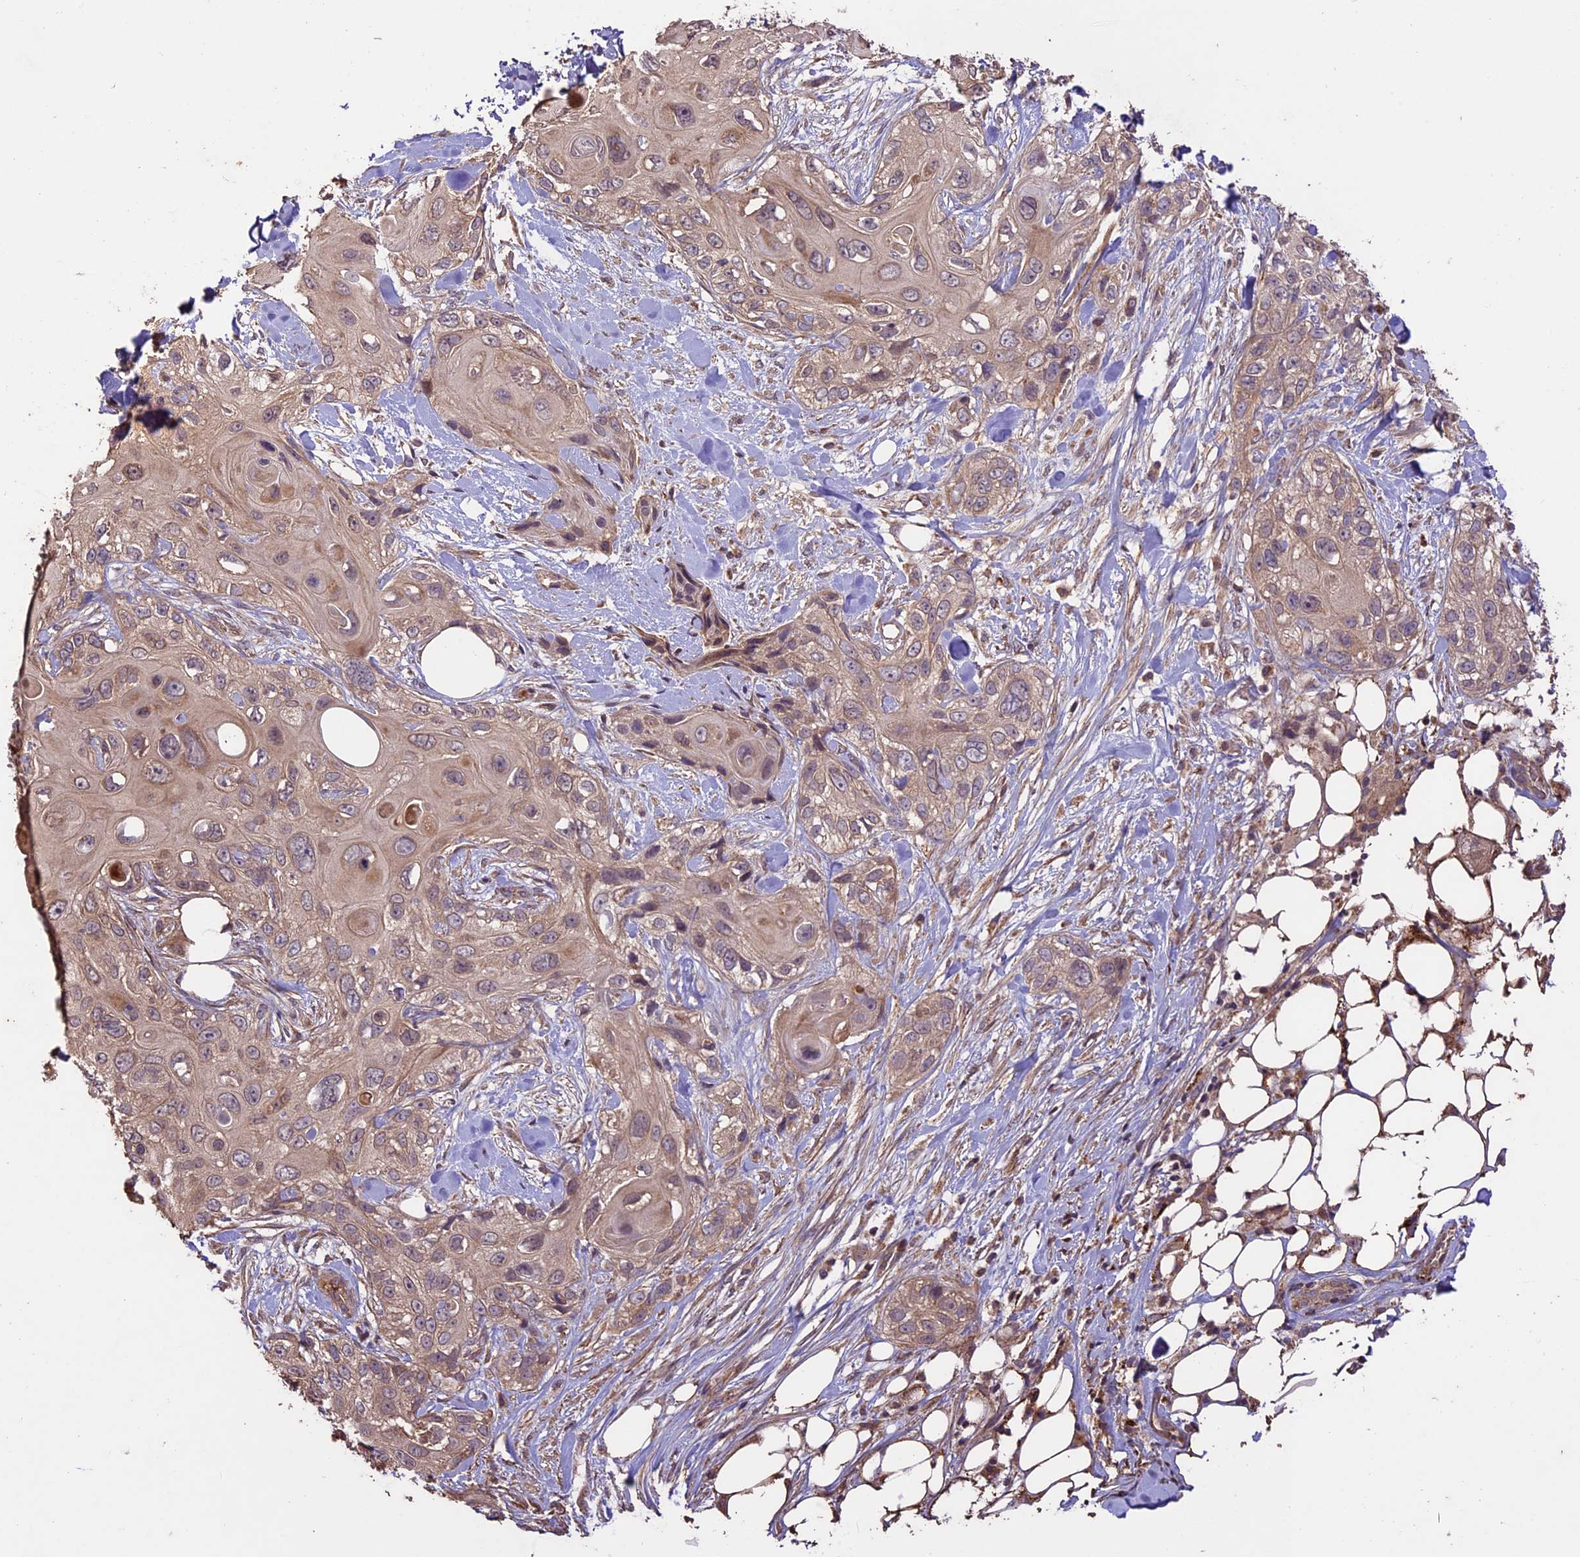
{"staining": {"intensity": "weak", "quantity": ">75%", "location": "cytoplasmic/membranous"}, "tissue": "skin cancer", "cell_type": "Tumor cells", "image_type": "cancer", "snomed": [{"axis": "morphology", "description": "Normal tissue, NOS"}, {"axis": "morphology", "description": "Squamous cell carcinoma, NOS"}, {"axis": "topography", "description": "Skin"}], "caption": "Squamous cell carcinoma (skin) stained with a brown dye displays weak cytoplasmic/membranous positive staining in about >75% of tumor cells.", "gene": "CRLF1", "patient": {"sex": "male", "age": 72}}